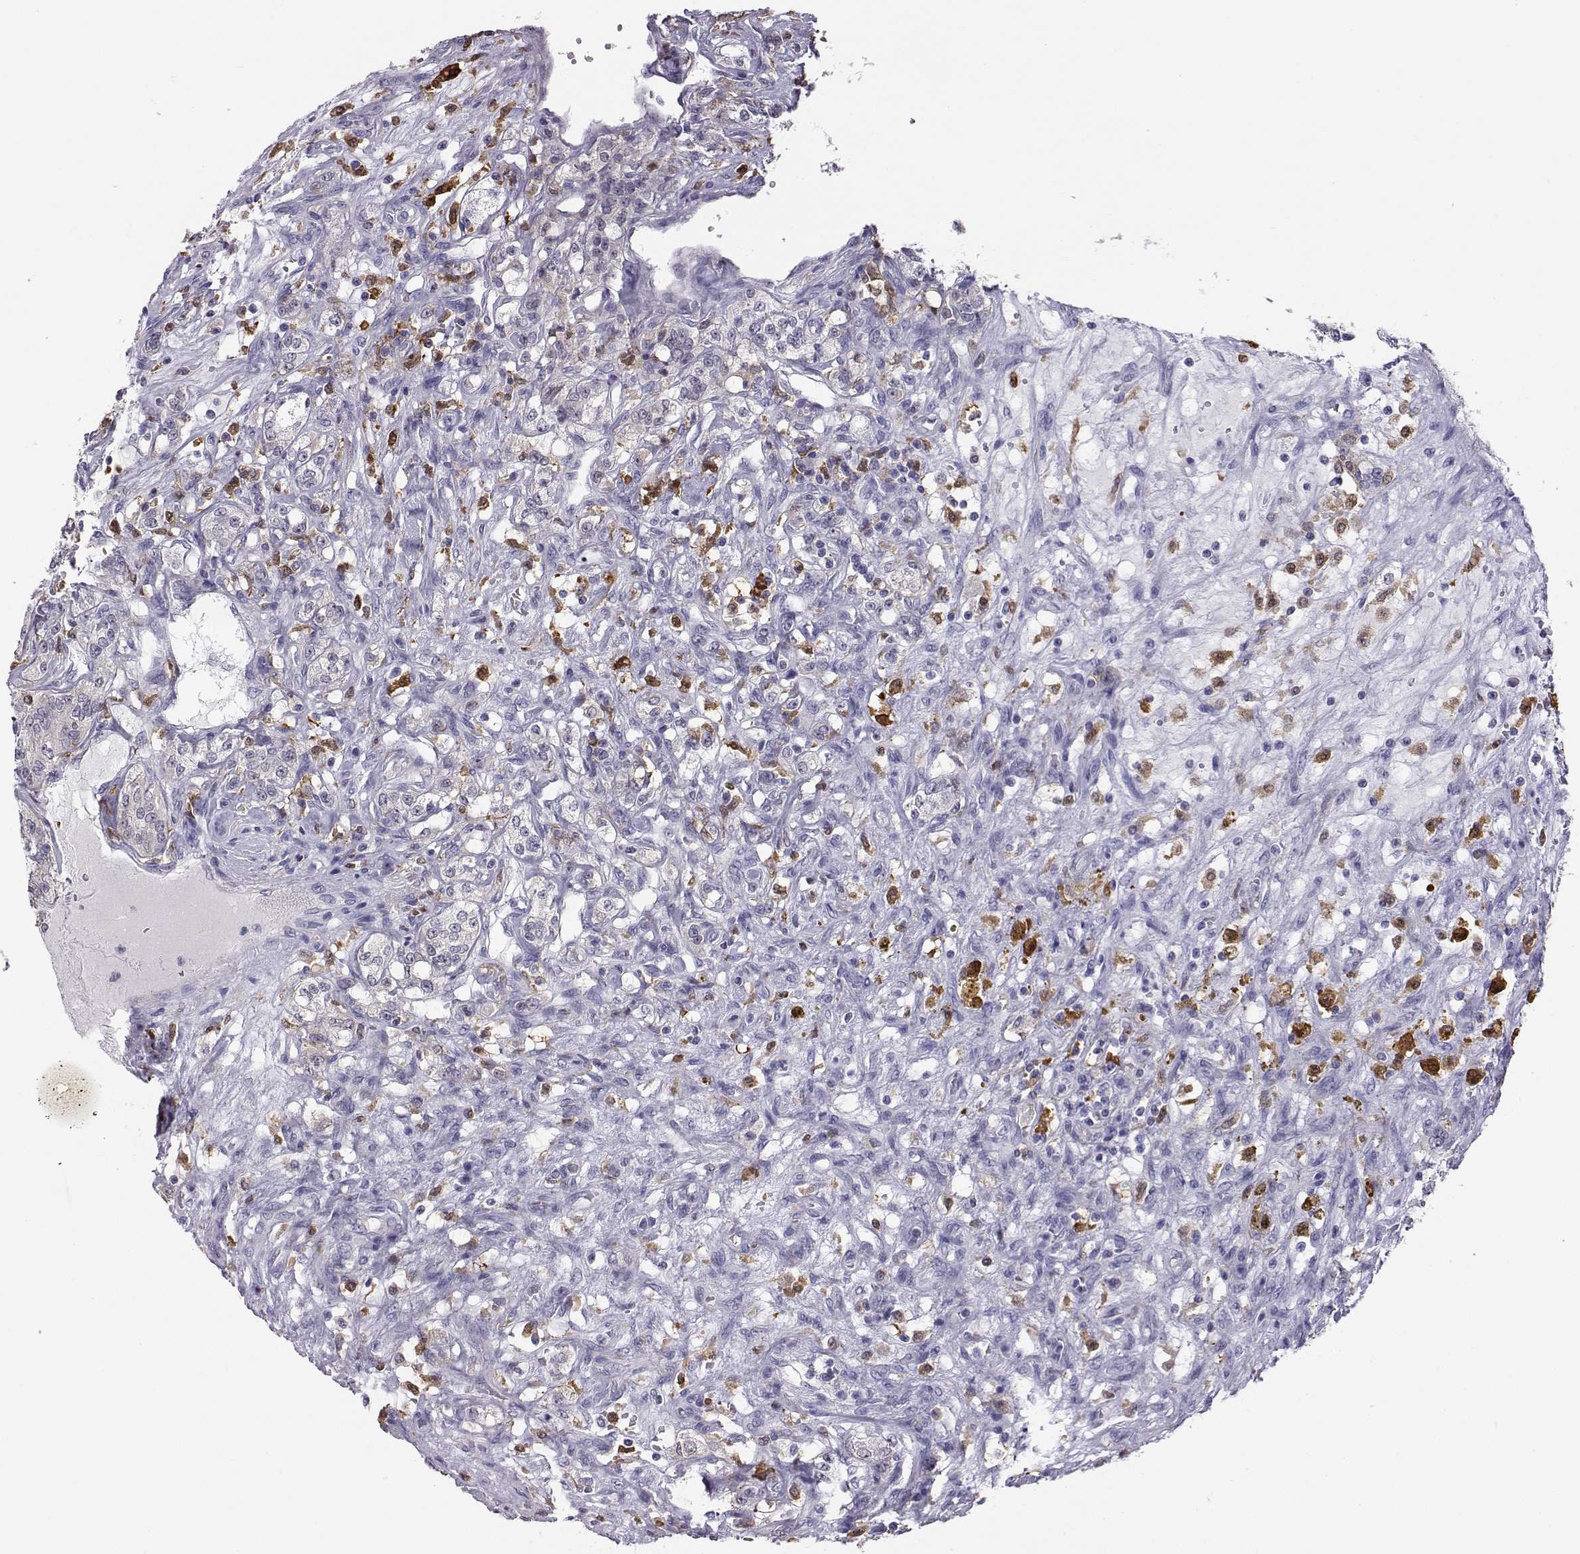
{"staining": {"intensity": "negative", "quantity": "none", "location": "none"}, "tissue": "renal cancer", "cell_type": "Tumor cells", "image_type": "cancer", "snomed": [{"axis": "morphology", "description": "Adenocarcinoma, NOS"}, {"axis": "topography", "description": "Kidney"}], "caption": "Tumor cells are negative for brown protein staining in adenocarcinoma (renal).", "gene": "AKR1B1", "patient": {"sex": "female", "age": 63}}